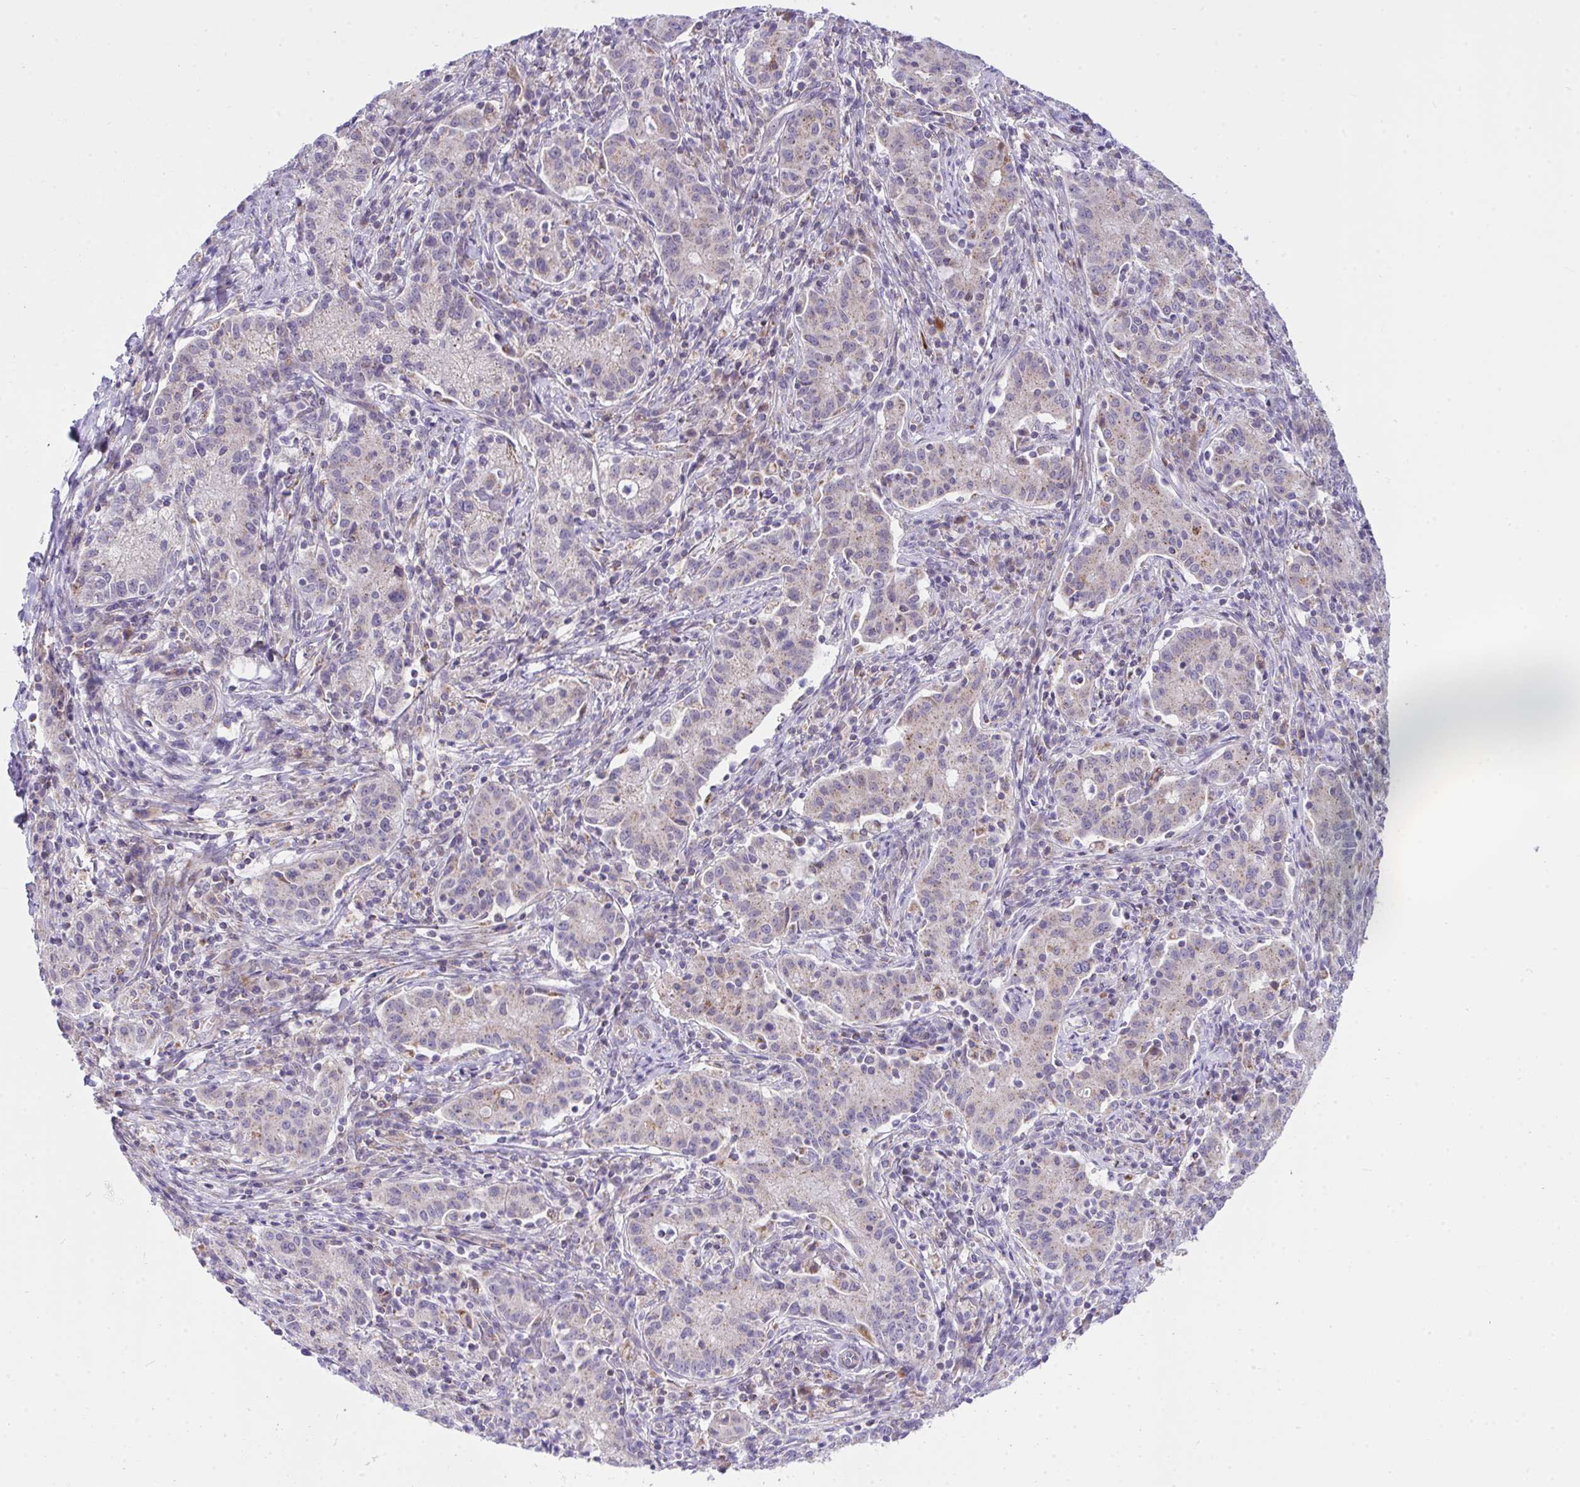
{"staining": {"intensity": "weak", "quantity": "<25%", "location": "cytoplasmic/membranous"}, "tissue": "cervical cancer", "cell_type": "Tumor cells", "image_type": "cancer", "snomed": [{"axis": "morphology", "description": "Normal tissue, NOS"}, {"axis": "morphology", "description": "Adenocarcinoma, NOS"}, {"axis": "topography", "description": "Cervix"}], "caption": "This histopathology image is of cervical cancer stained with IHC to label a protein in brown with the nuclei are counter-stained blue. There is no positivity in tumor cells. (DAB immunohistochemistry (IHC), high magnification).", "gene": "CEP63", "patient": {"sex": "female", "age": 44}}